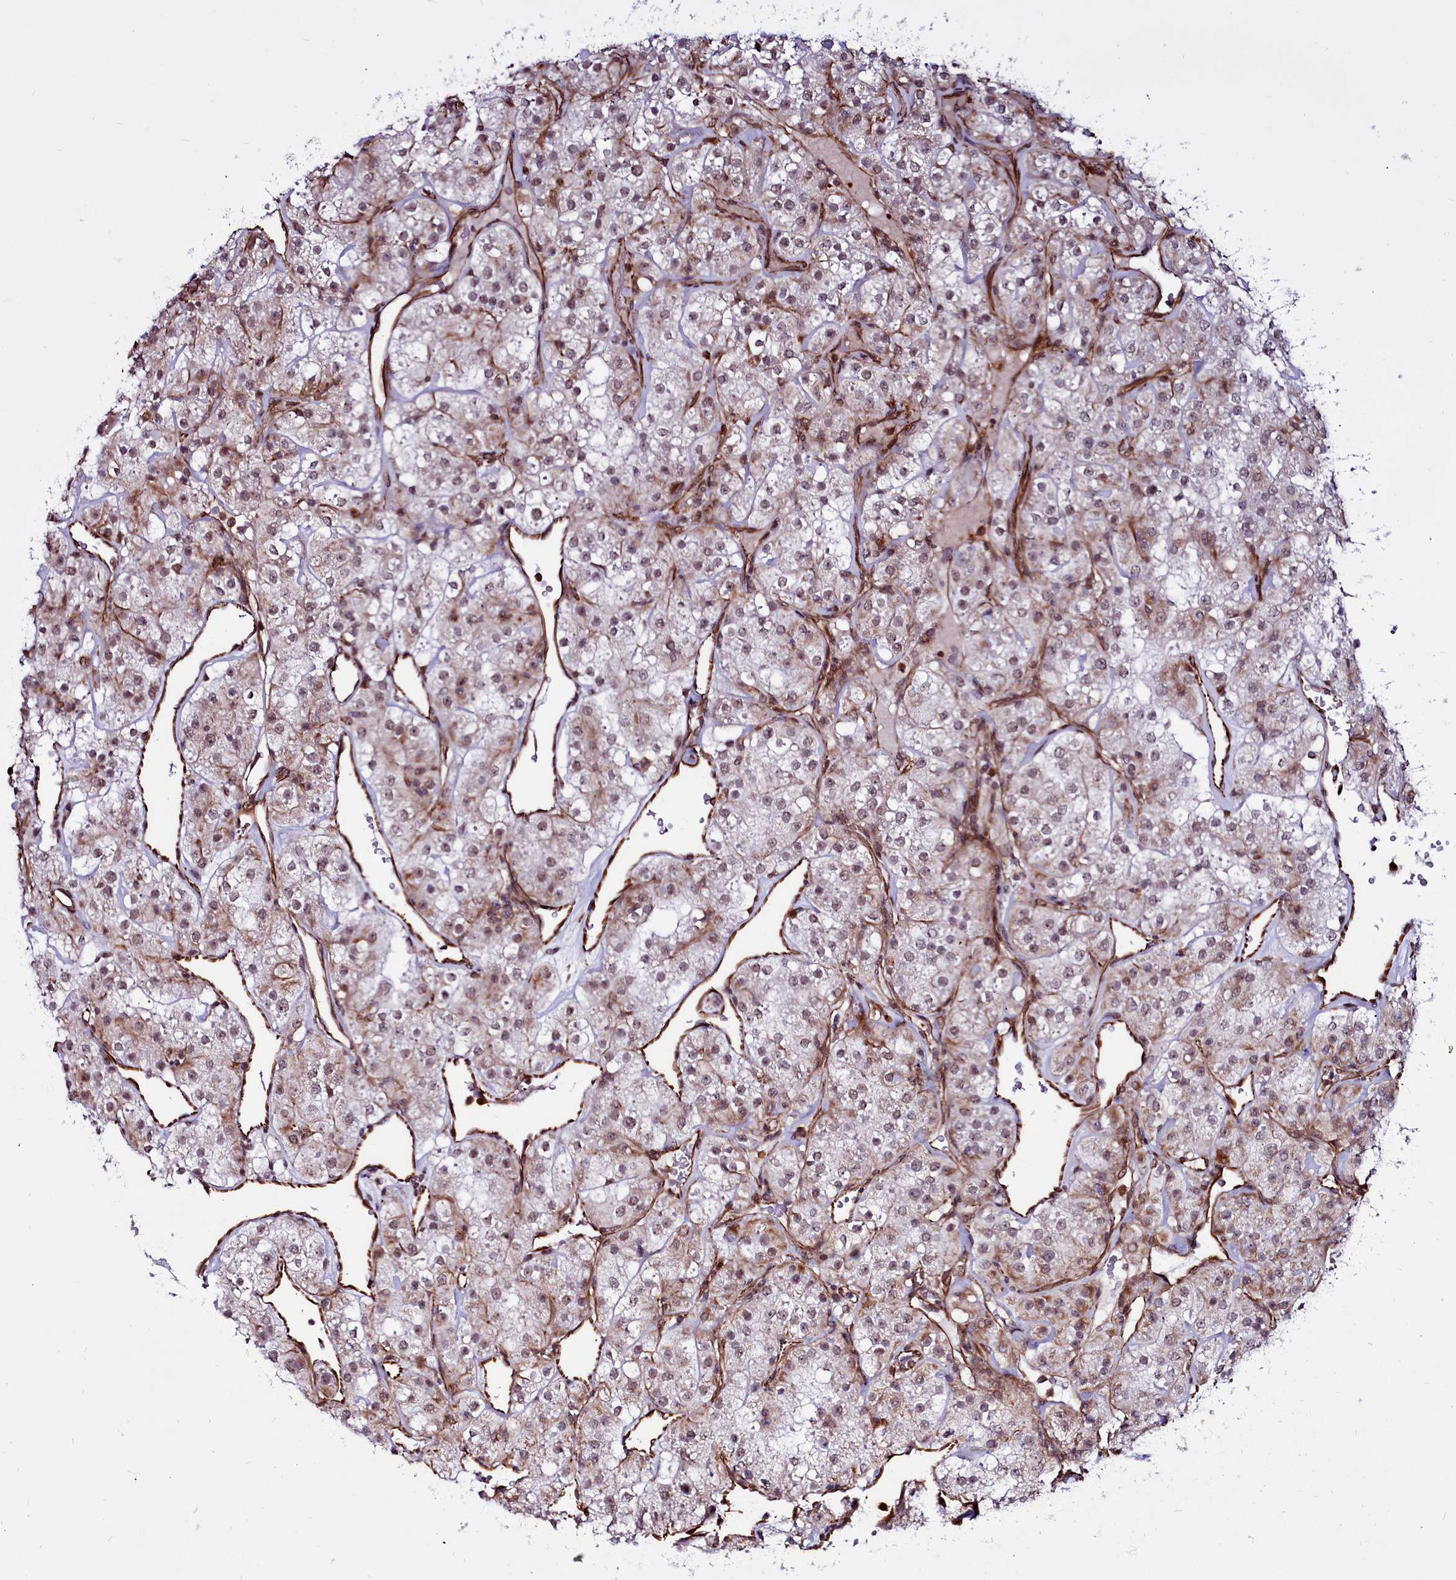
{"staining": {"intensity": "weak", "quantity": "25%-75%", "location": "cytoplasmic/membranous,nuclear"}, "tissue": "renal cancer", "cell_type": "Tumor cells", "image_type": "cancer", "snomed": [{"axis": "morphology", "description": "Adenocarcinoma, NOS"}, {"axis": "topography", "description": "Kidney"}], "caption": "The immunohistochemical stain shows weak cytoplasmic/membranous and nuclear positivity in tumor cells of renal cancer (adenocarcinoma) tissue.", "gene": "CLK3", "patient": {"sex": "male", "age": 77}}